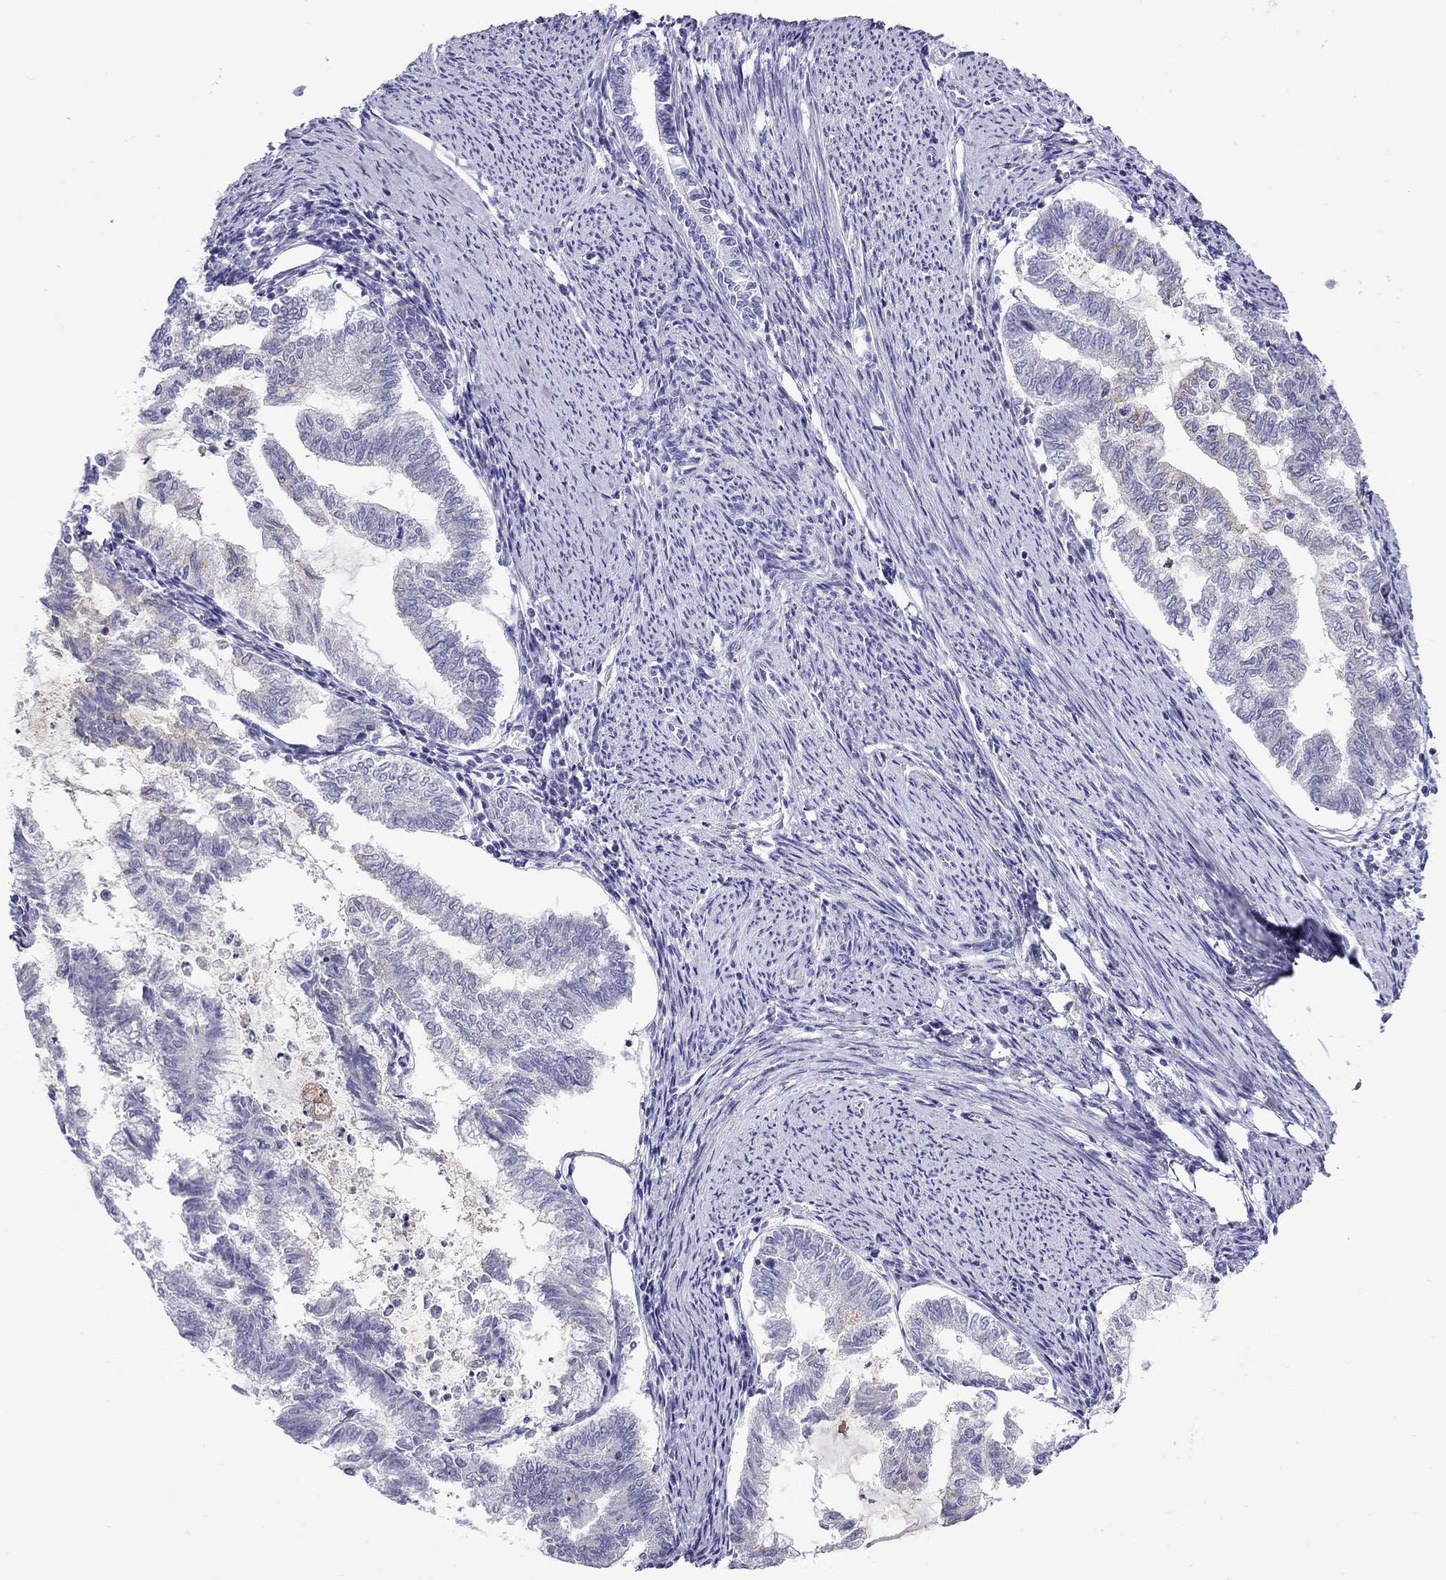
{"staining": {"intensity": "negative", "quantity": "none", "location": "none"}, "tissue": "endometrial cancer", "cell_type": "Tumor cells", "image_type": "cancer", "snomed": [{"axis": "morphology", "description": "Adenocarcinoma, NOS"}, {"axis": "topography", "description": "Endometrium"}], "caption": "IHC image of adenocarcinoma (endometrial) stained for a protein (brown), which exhibits no expression in tumor cells. (DAB (3,3'-diaminobenzidine) immunohistochemistry with hematoxylin counter stain).", "gene": "SLC46A2", "patient": {"sex": "female", "age": 79}}